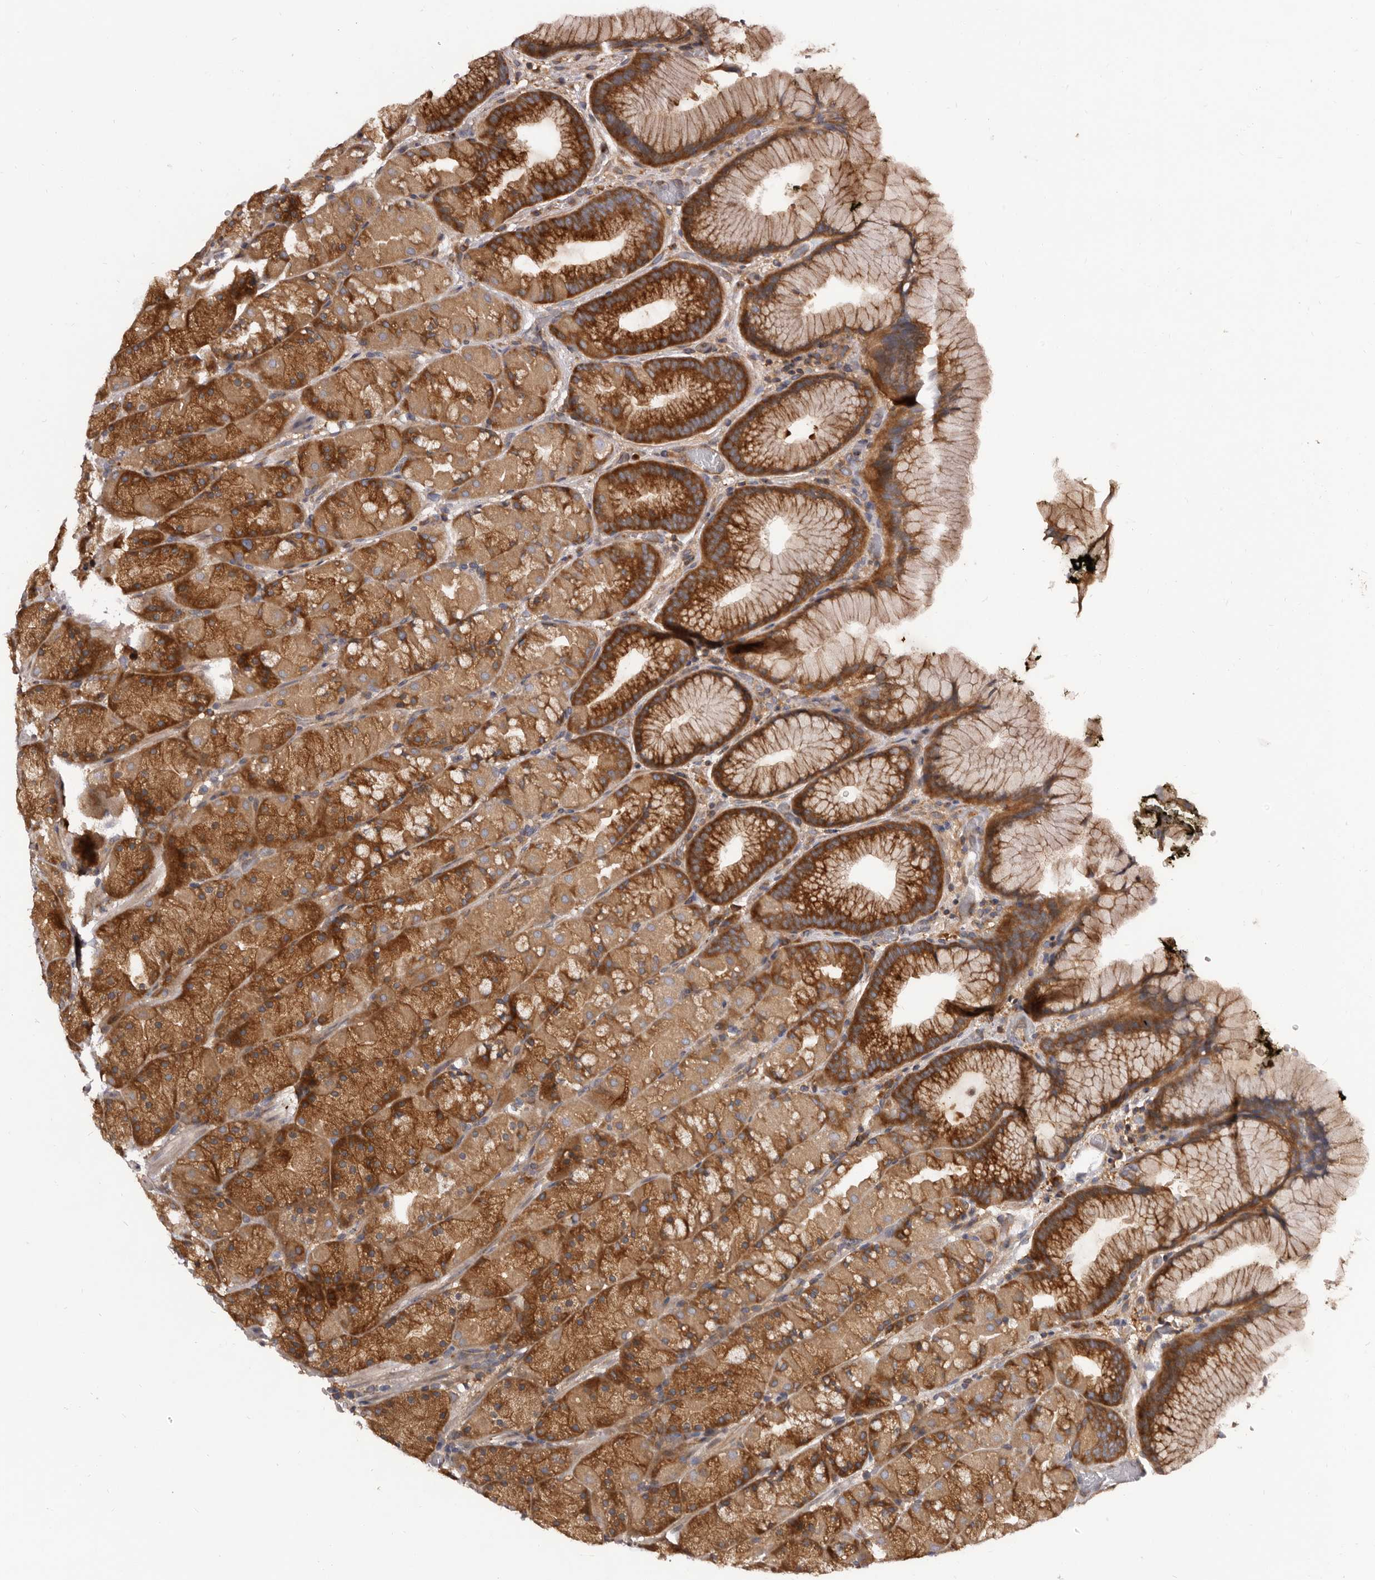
{"staining": {"intensity": "strong", "quantity": ">75%", "location": "cytoplasmic/membranous"}, "tissue": "stomach", "cell_type": "Glandular cells", "image_type": "normal", "snomed": [{"axis": "morphology", "description": "Normal tissue, NOS"}, {"axis": "topography", "description": "Stomach, upper"}, {"axis": "topography", "description": "Stomach"}], "caption": "Immunohistochemistry of normal stomach exhibits high levels of strong cytoplasmic/membranous positivity in about >75% of glandular cells. The staining is performed using DAB brown chromogen to label protein expression. The nuclei are counter-stained blue using hematoxylin.", "gene": "ADAMTS20", "patient": {"sex": "male", "age": 48}}